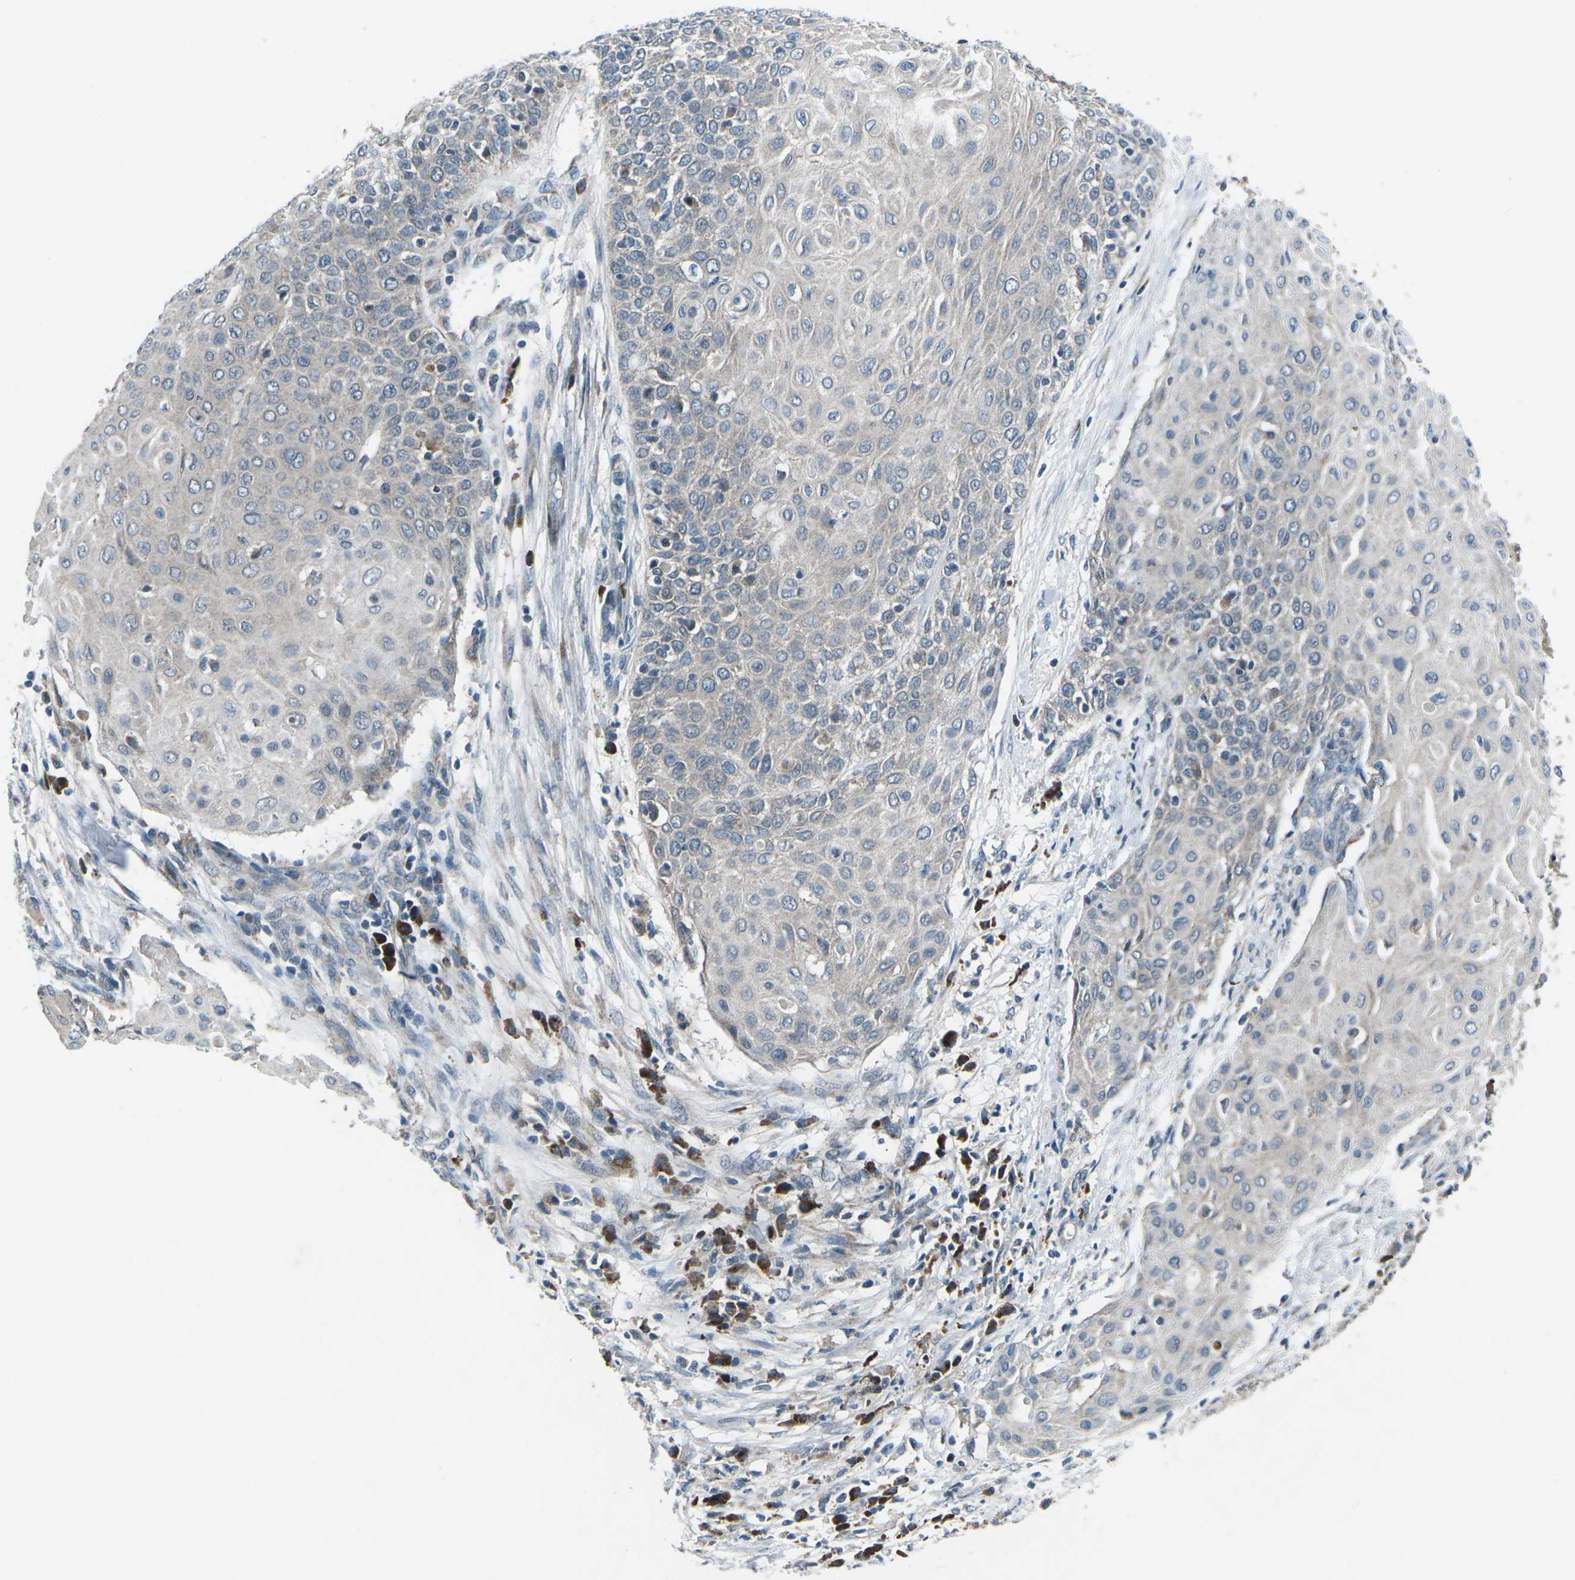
{"staining": {"intensity": "negative", "quantity": "none", "location": "none"}, "tissue": "cervical cancer", "cell_type": "Tumor cells", "image_type": "cancer", "snomed": [{"axis": "morphology", "description": "Squamous cell carcinoma, NOS"}, {"axis": "topography", "description": "Cervix"}], "caption": "High power microscopy photomicrograph of an IHC image of cervical squamous cell carcinoma, revealing no significant expression in tumor cells.", "gene": "CDK16", "patient": {"sex": "female", "age": 39}}